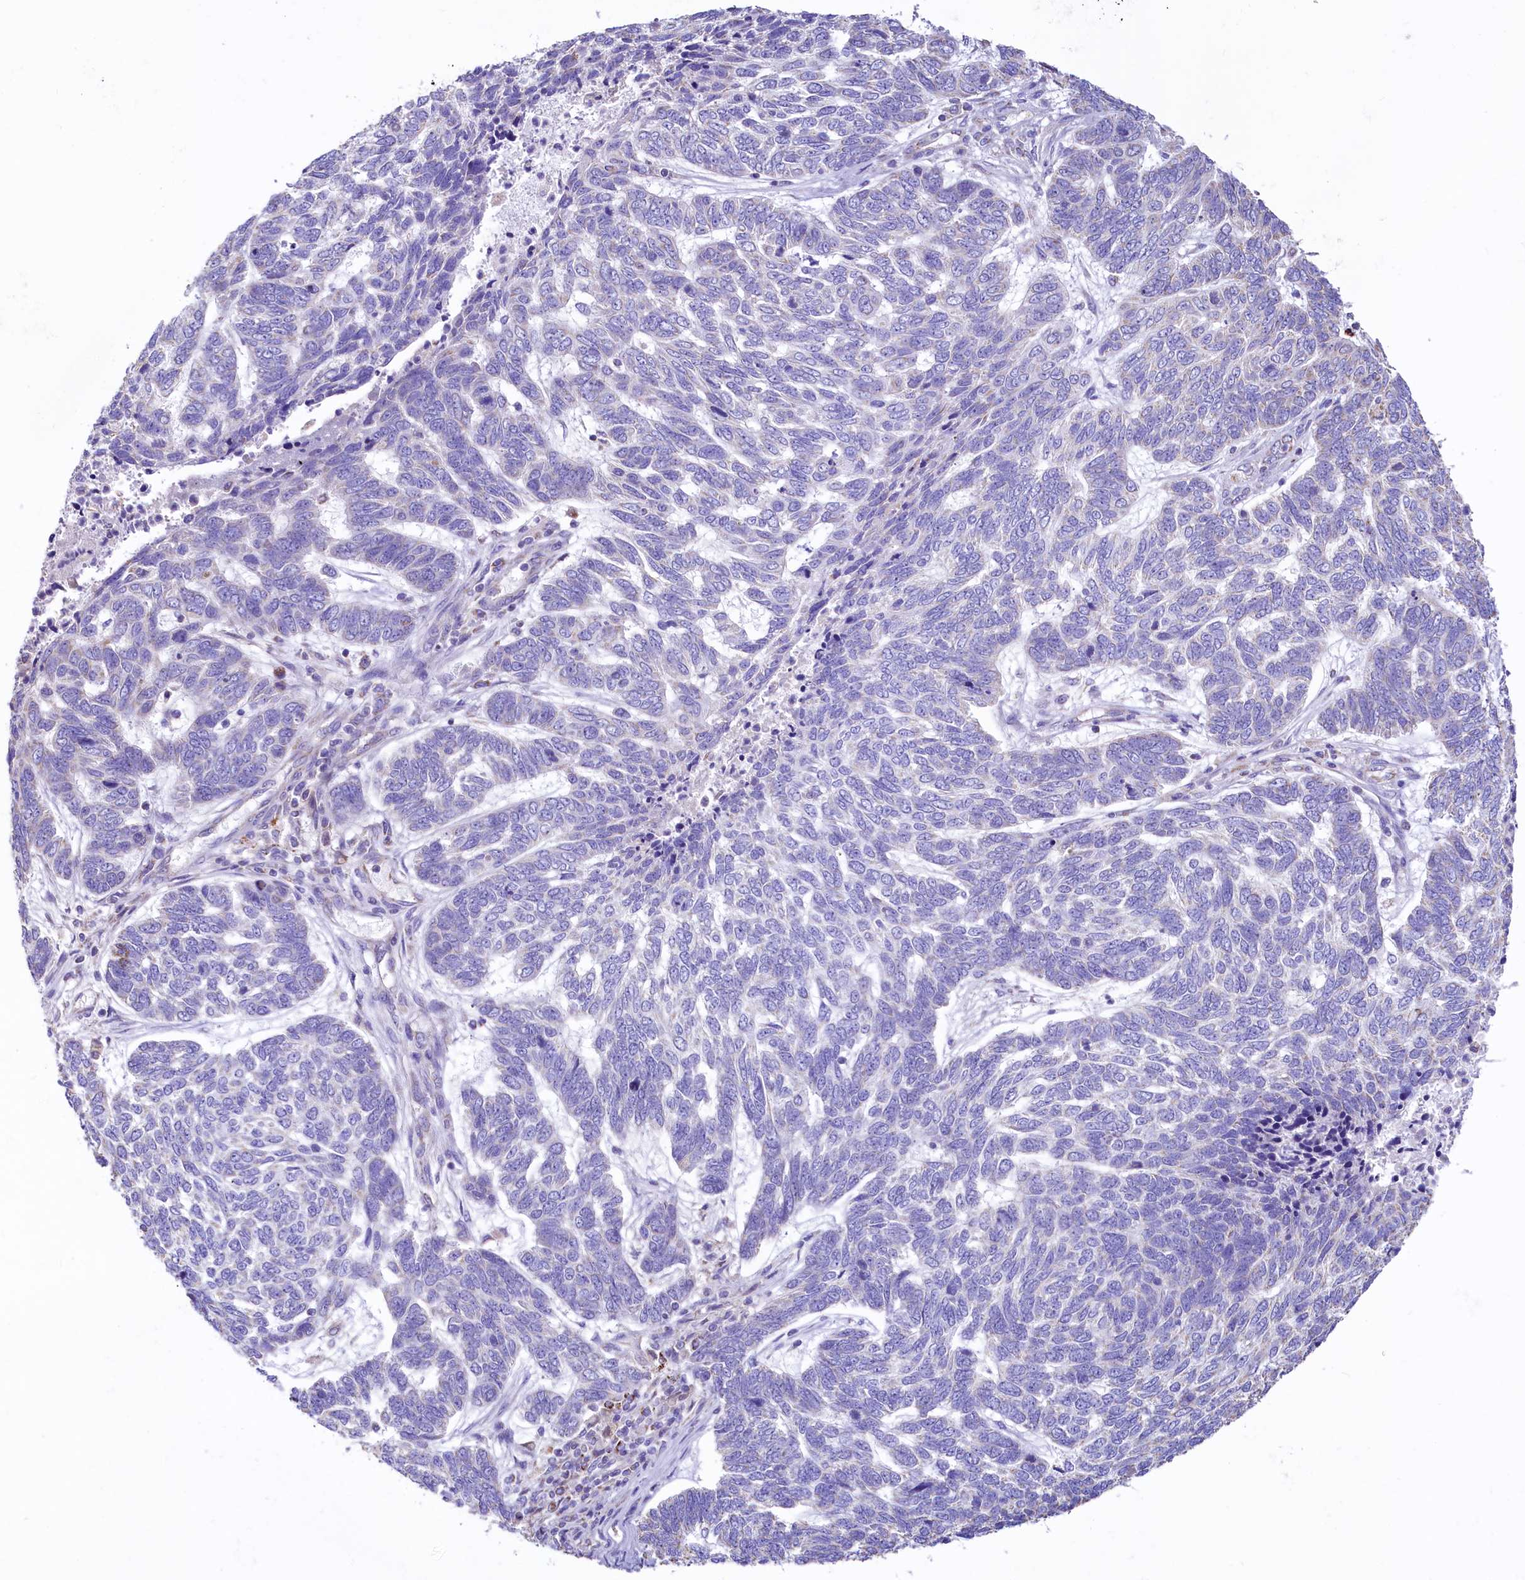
{"staining": {"intensity": "negative", "quantity": "none", "location": "none"}, "tissue": "skin cancer", "cell_type": "Tumor cells", "image_type": "cancer", "snomed": [{"axis": "morphology", "description": "Basal cell carcinoma"}, {"axis": "topography", "description": "Skin"}], "caption": "The photomicrograph shows no significant staining in tumor cells of skin cancer (basal cell carcinoma).", "gene": "IDH3A", "patient": {"sex": "female", "age": 65}}